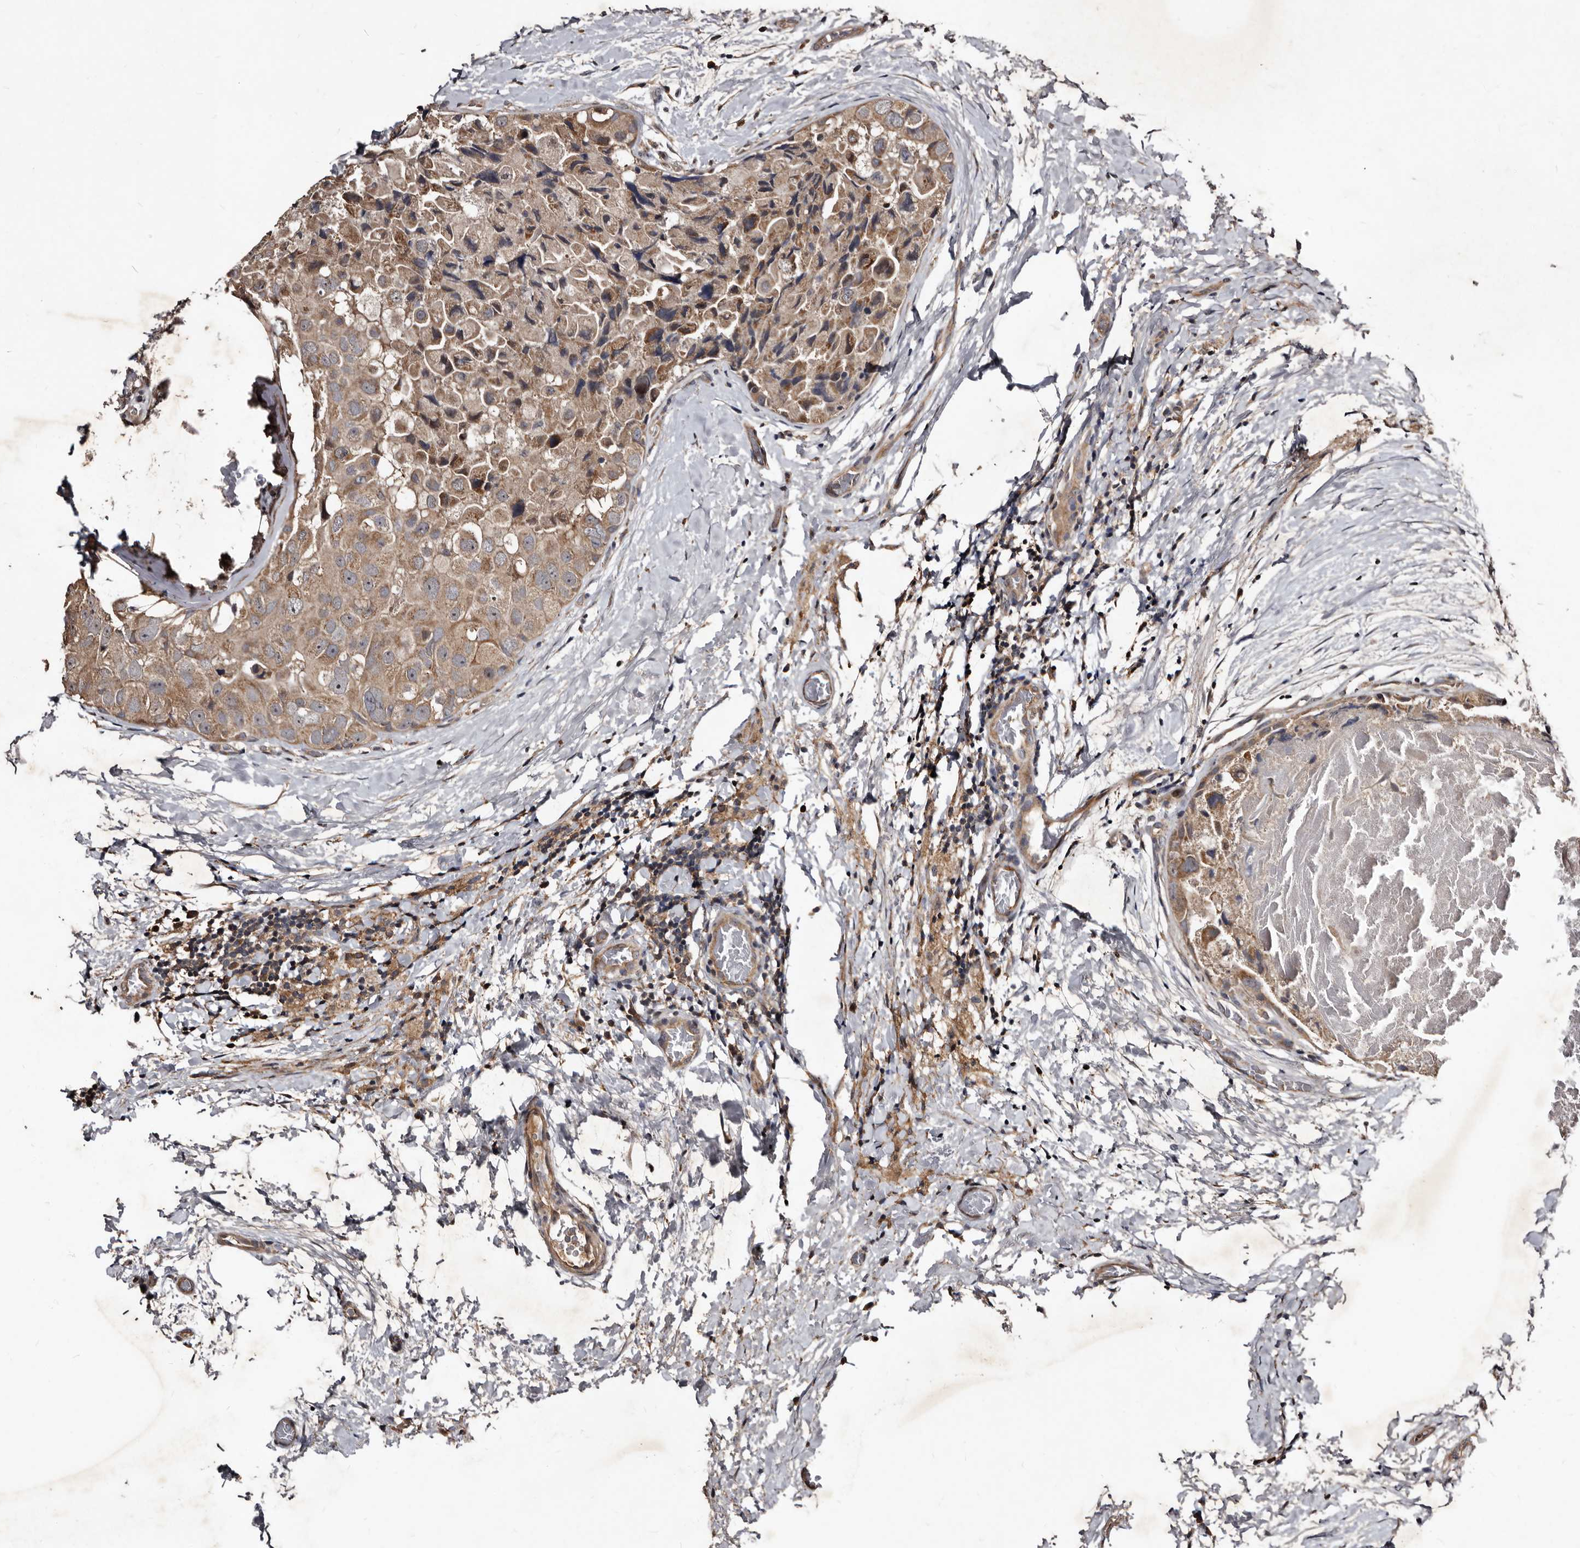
{"staining": {"intensity": "weak", "quantity": ">75%", "location": "cytoplasmic/membranous"}, "tissue": "breast cancer", "cell_type": "Tumor cells", "image_type": "cancer", "snomed": [{"axis": "morphology", "description": "Duct carcinoma"}, {"axis": "topography", "description": "Breast"}], "caption": "Breast infiltrating ductal carcinoma stained with DAB immunohistochemistry shows low levels of weak cytoplasmic/membranous positivity in about >75% of tumor cells.", "gene": "MKRN3", "patient": {"sex": "female", "age": 62}}